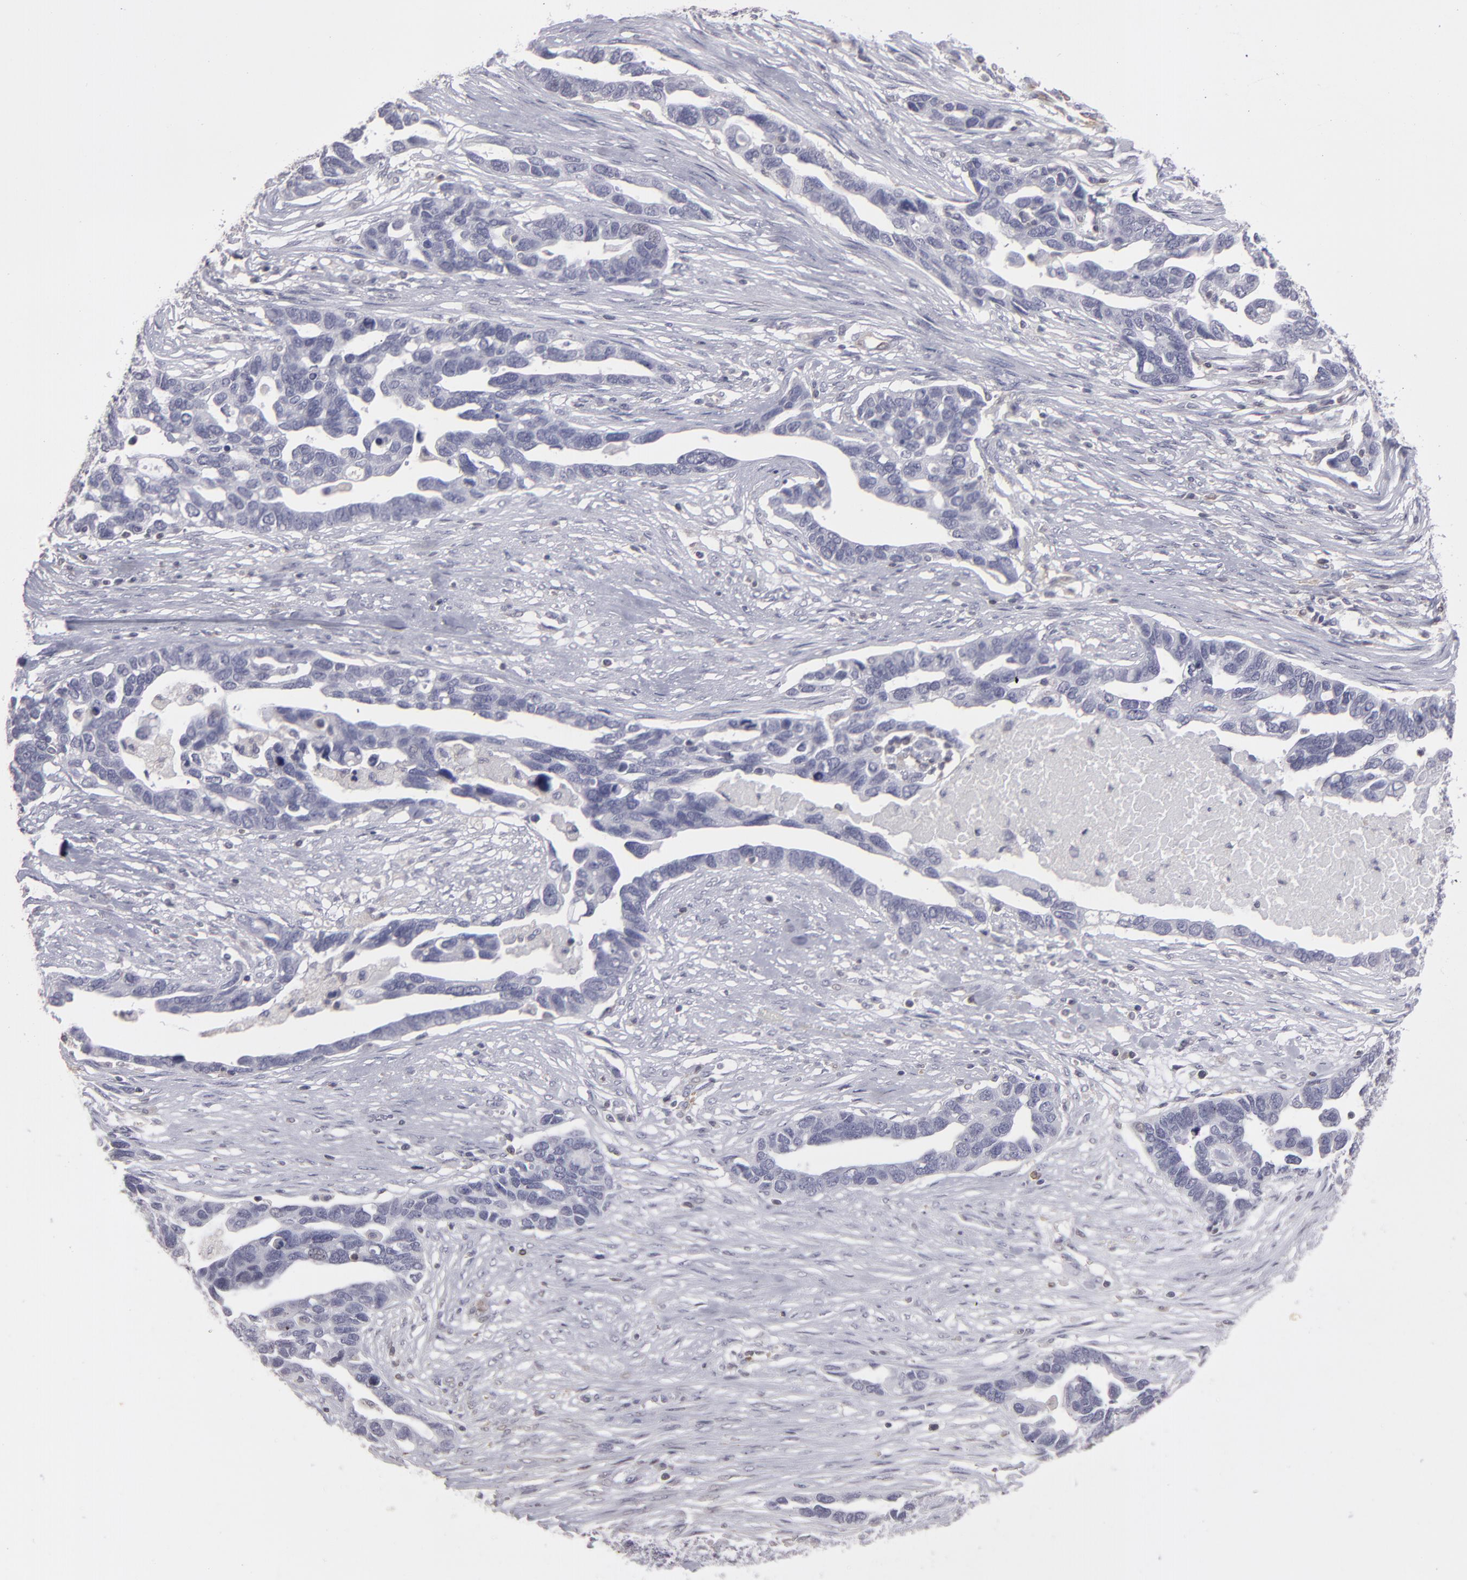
{"staining": {"intensity": "negative", "quantity": "none", "location": "none"}, "tissue": "ovarian cancer", "cell_type": "Tumor cells", "image_type": "cancer", "snomed": [{"axis": "morphology", "description": "Cystadenocarcinoma, serous, NOS"}, {"axis": "topography", "description": "Ovary"}], "caption": "Immunohistochemical staining of human ovarian cancer displays no significant positivity in tumor cells.", "gene": "SEMA3G", "patient": {"sex": "female", "age": 54}}